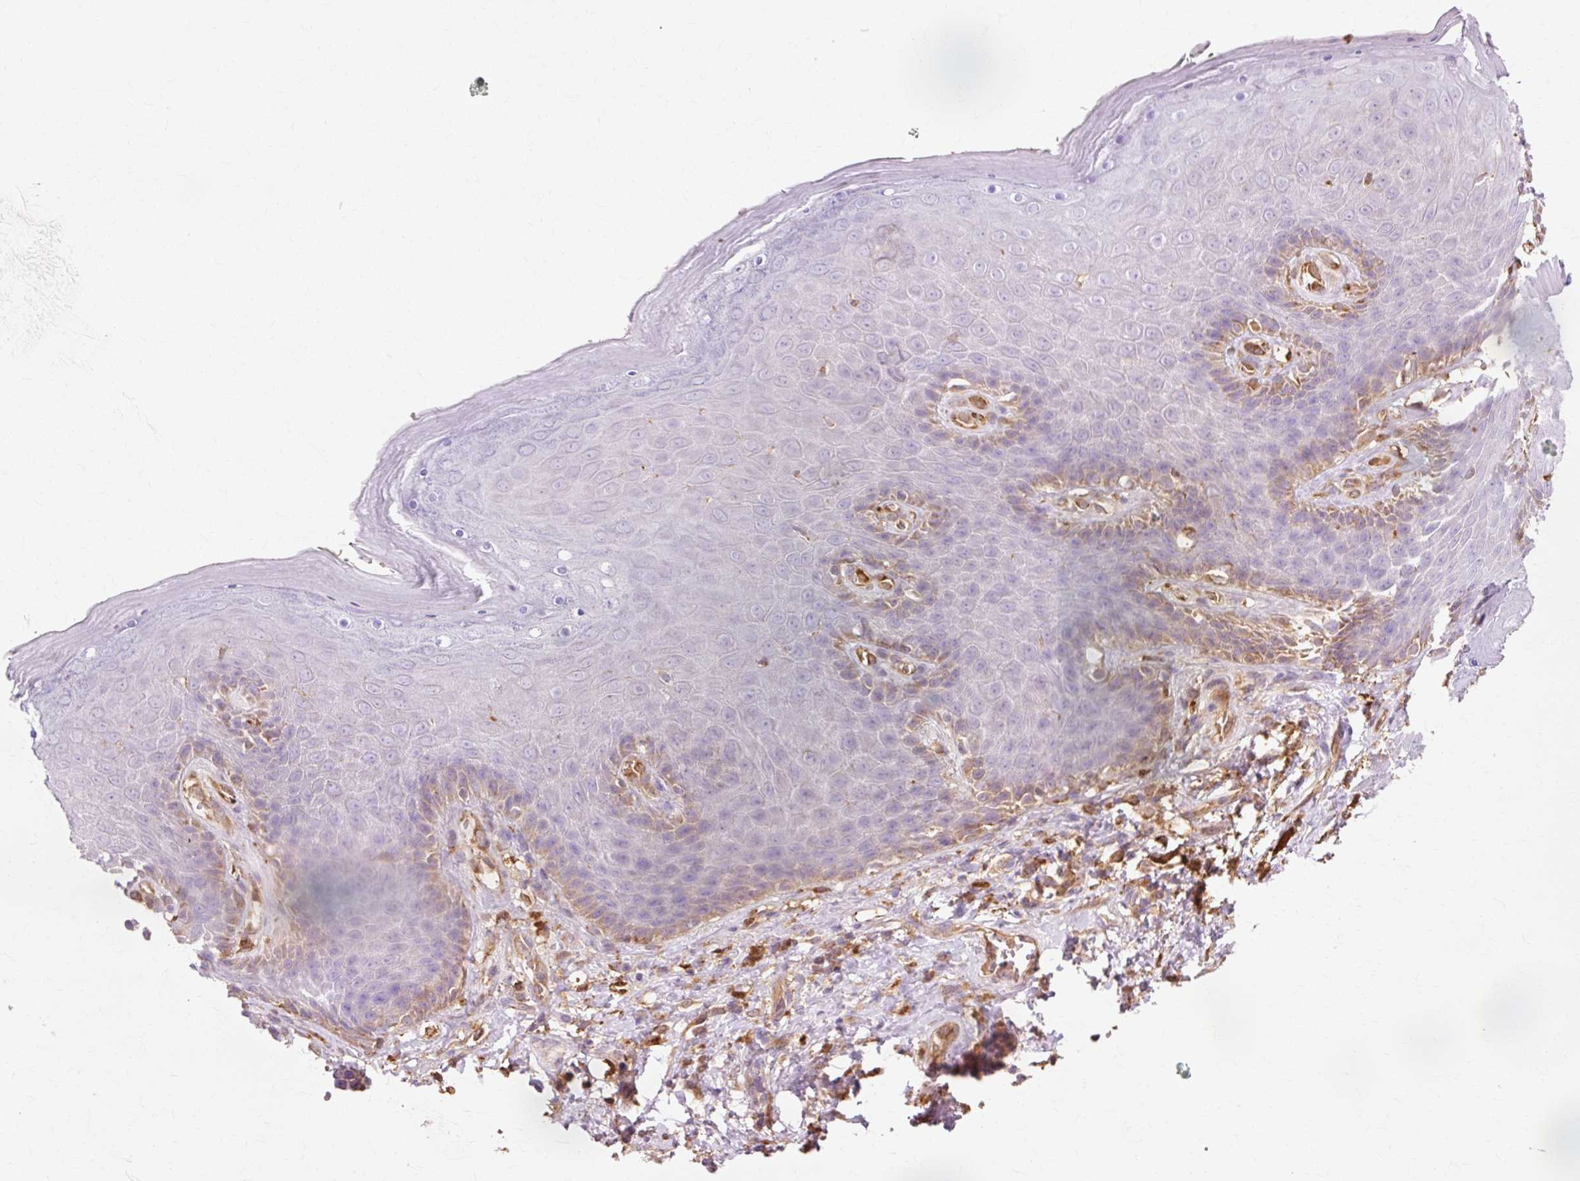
{"staining": {"intensity": "moderate", "quantity": "<25%", "location": "cytoplasmic/membranous"}, "tissue": "skin", "cell_type": "Epidermal cells", "image_type": "normal", "snomed": [{"axis": "morphology", "description": "Normal tissue, NOS"}, {"axis": "topography", "description": "Anal"}, {"axis": "topography", "description": "Peripheral nerve tissue"}], "caption": "Skin stained with DAB (3,3'-diaminobenzidine) immunohistochemistry (IHC) displays low levels of moderate cytoplasmic/membranous staining in about <25% of epidermal cells.", "gene": "GPX1", "patient": {"sex": "male", "age": 53}}